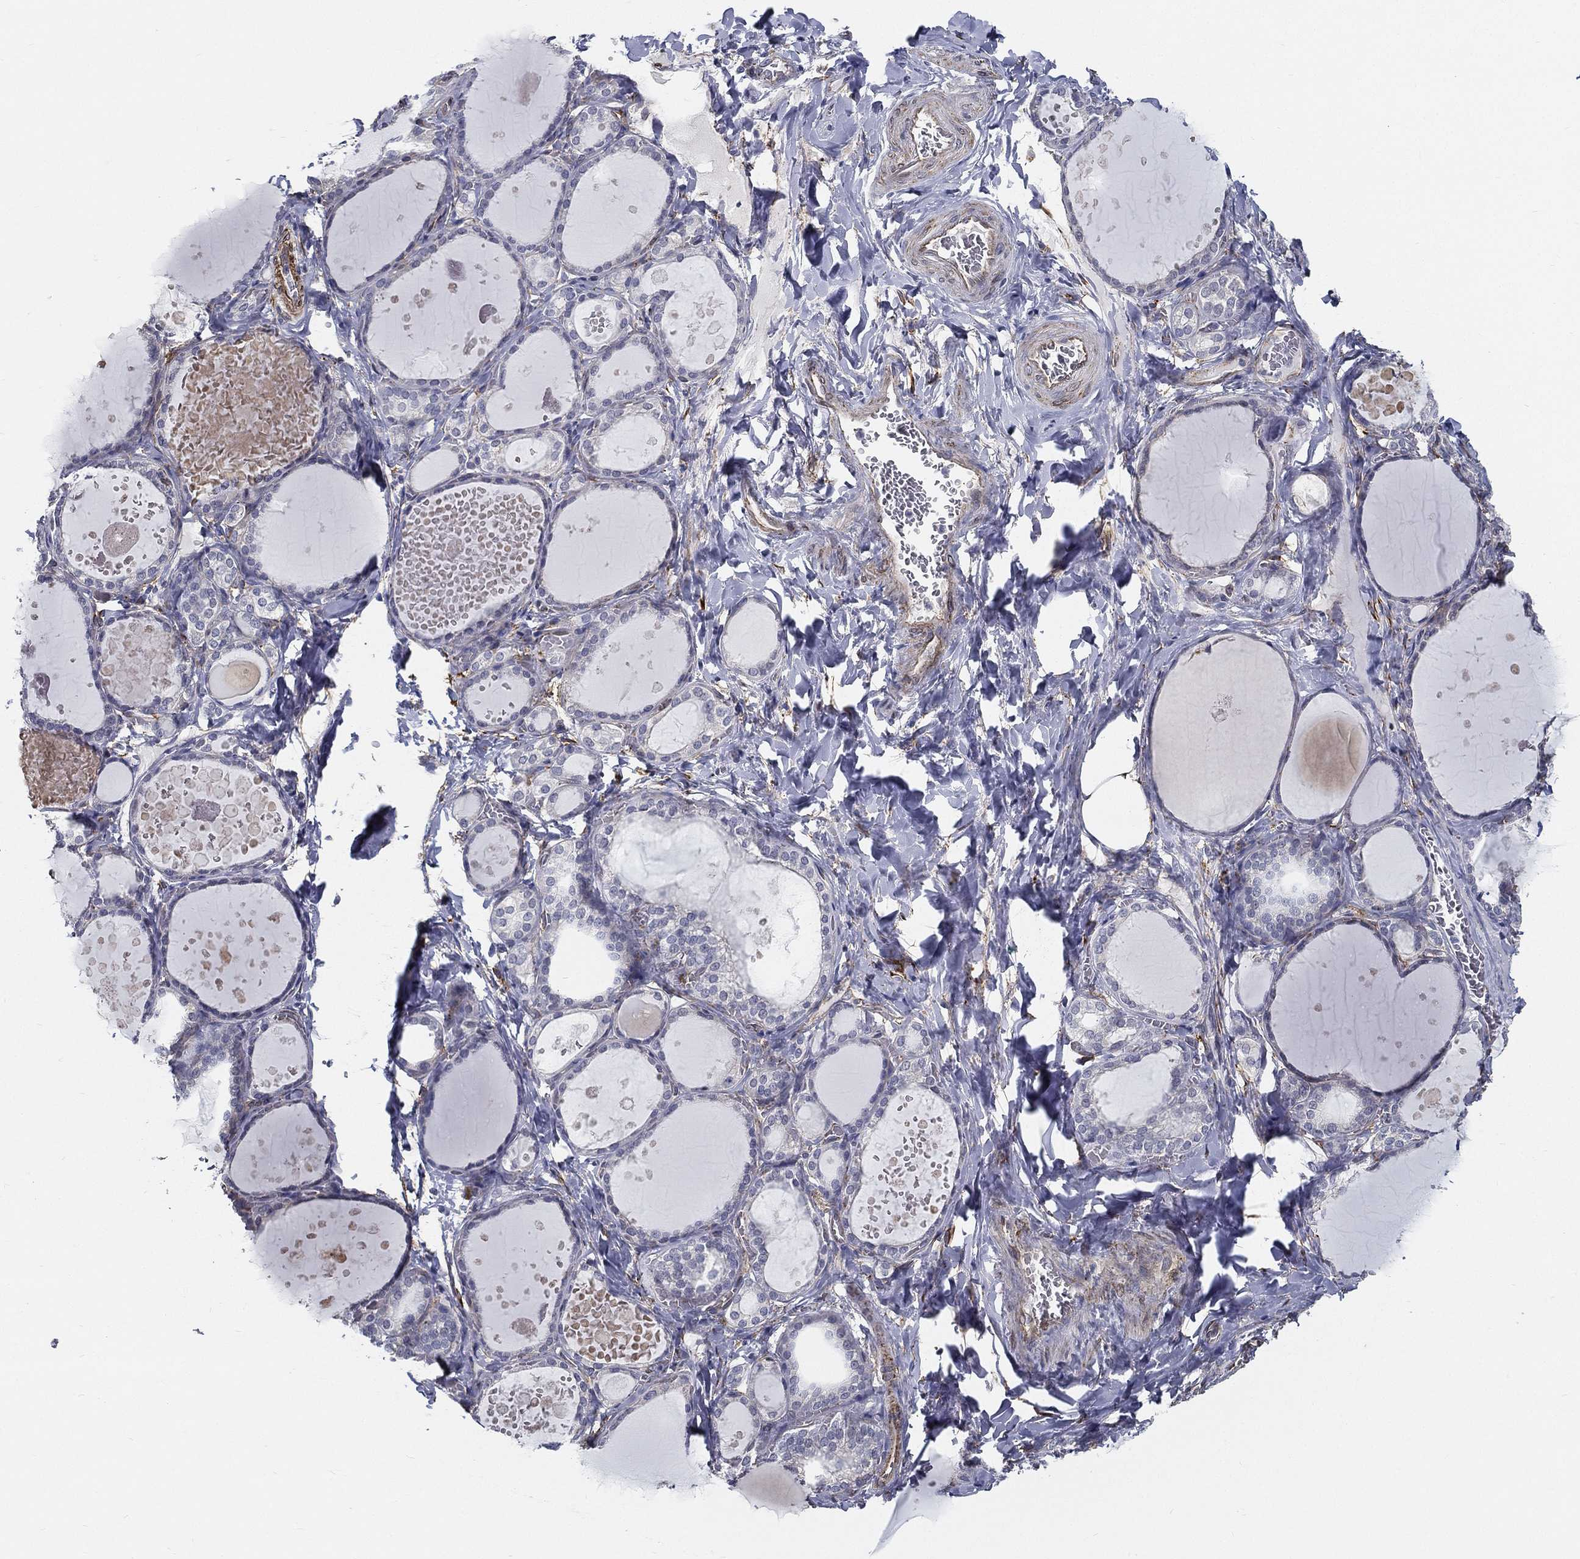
{"staining": {"intensity": "negative", "quantity": "none", "location": "none"}, "tissue": "thyroid gland", "cell_type": "Glandular cells", "image_type": "normal", "snomed": [{"axis": "morphology", "description": "Normal tissue, NOS"}, {"axis": "topography", "description": "Thyroid gland"}], "caption": "An IHC micrograph of normal thyroid gland is shown. There is no staining in glandular cells of thyroid gland.", "gene": "LRRC56", "patient": {"sex": "female", "age": 56}}